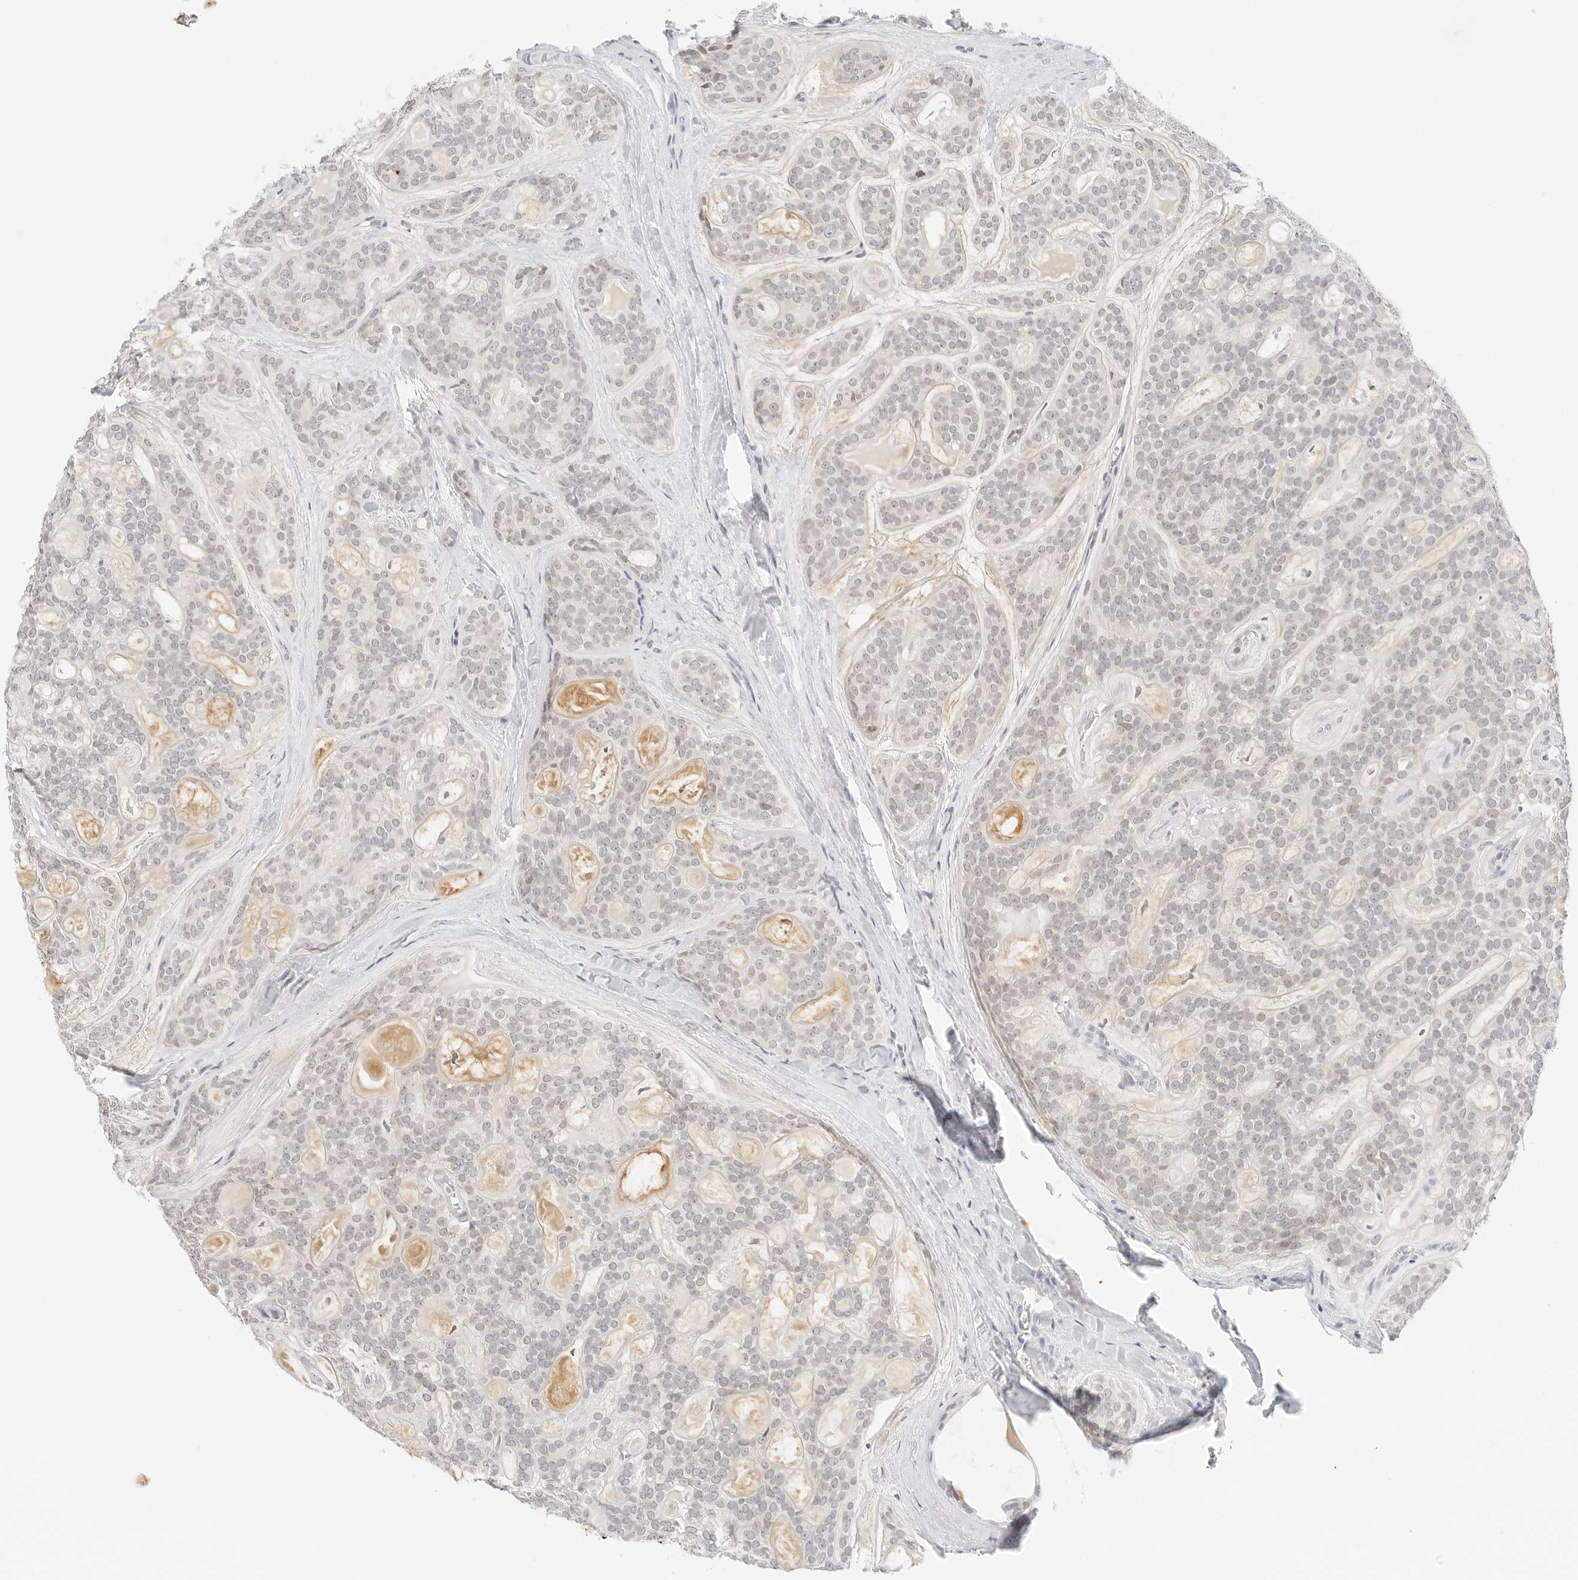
{"staining": {"intensity": "negative", "quantity": "none", "location": "none"}, "tissue": "head and neck cancer", "cell_type": "Tumor cells", "image_type": "cancer", "snomed": [{"axis": "morphology", "description": "Adenocarcinoma, NOS"}, {"axis": "topography", "description": "Head-Neck"}], "caption": "Head and neck adenocarcinoma was stained to show a protein in brown. There is no significant positivity in tumor cells.", "gene": "NEO1", "patient": {"sex": "male", "age": 66}}